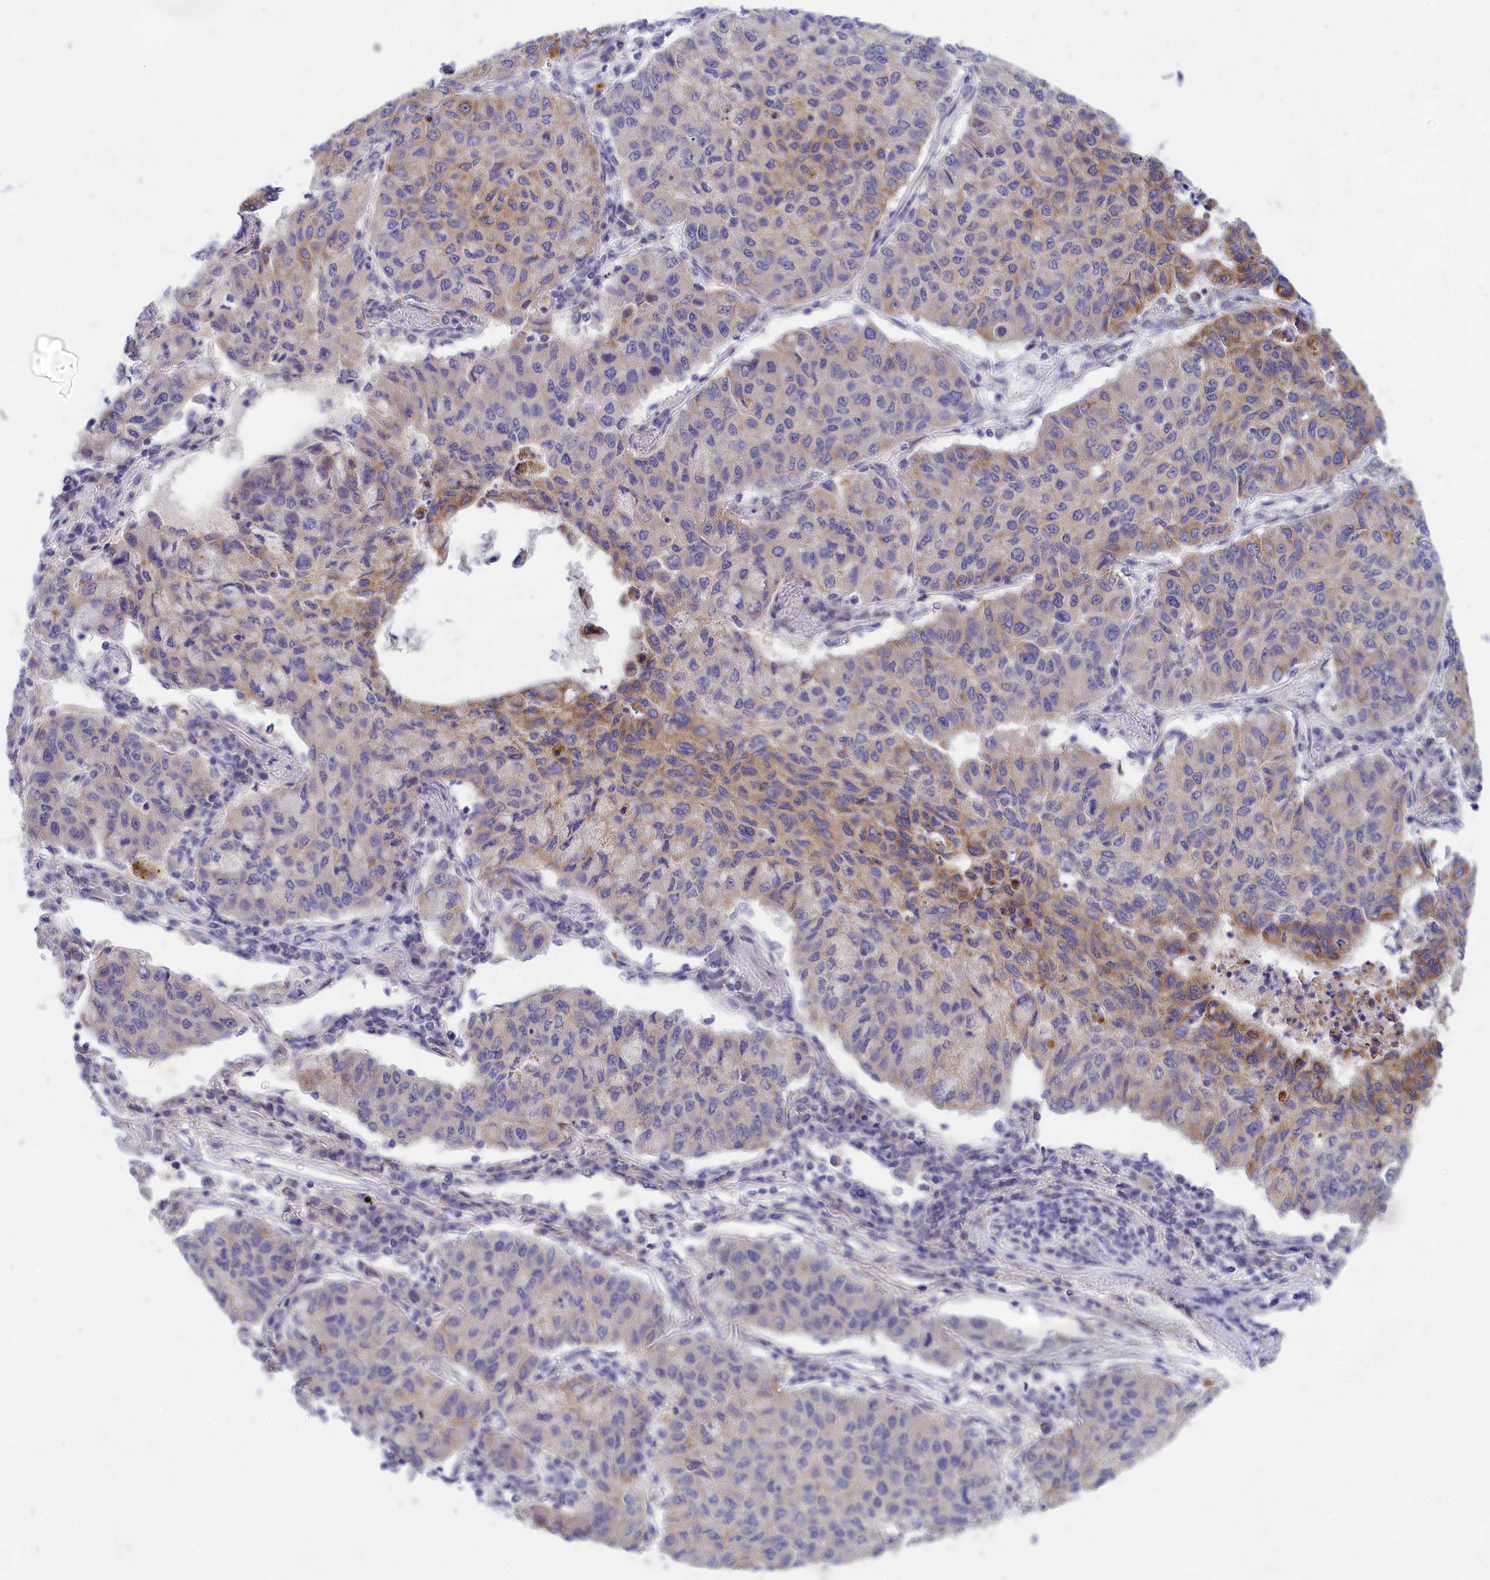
{"staining": {"intensity": "moderate", "quantity": "25%-75%", "location": "cytoplasmic/membranous"}, "tissue": "lung cancer", "cell_type": "Tumor cells", "image_type": "cancer", "snomed": [{"axis": "morphology", "description": "Squamous cell carcinoma, NOS"}, {"axis": "topography", "description": "Lung"}], "caption": "Protein staining reveals moderate cytoplasmic/membranous positivity in approximately 25%-75% of tumor cells in lung squamous cell carcinoma.", "gene": "TMEM30B", "patient": {"sex": "male", "age": 74}}